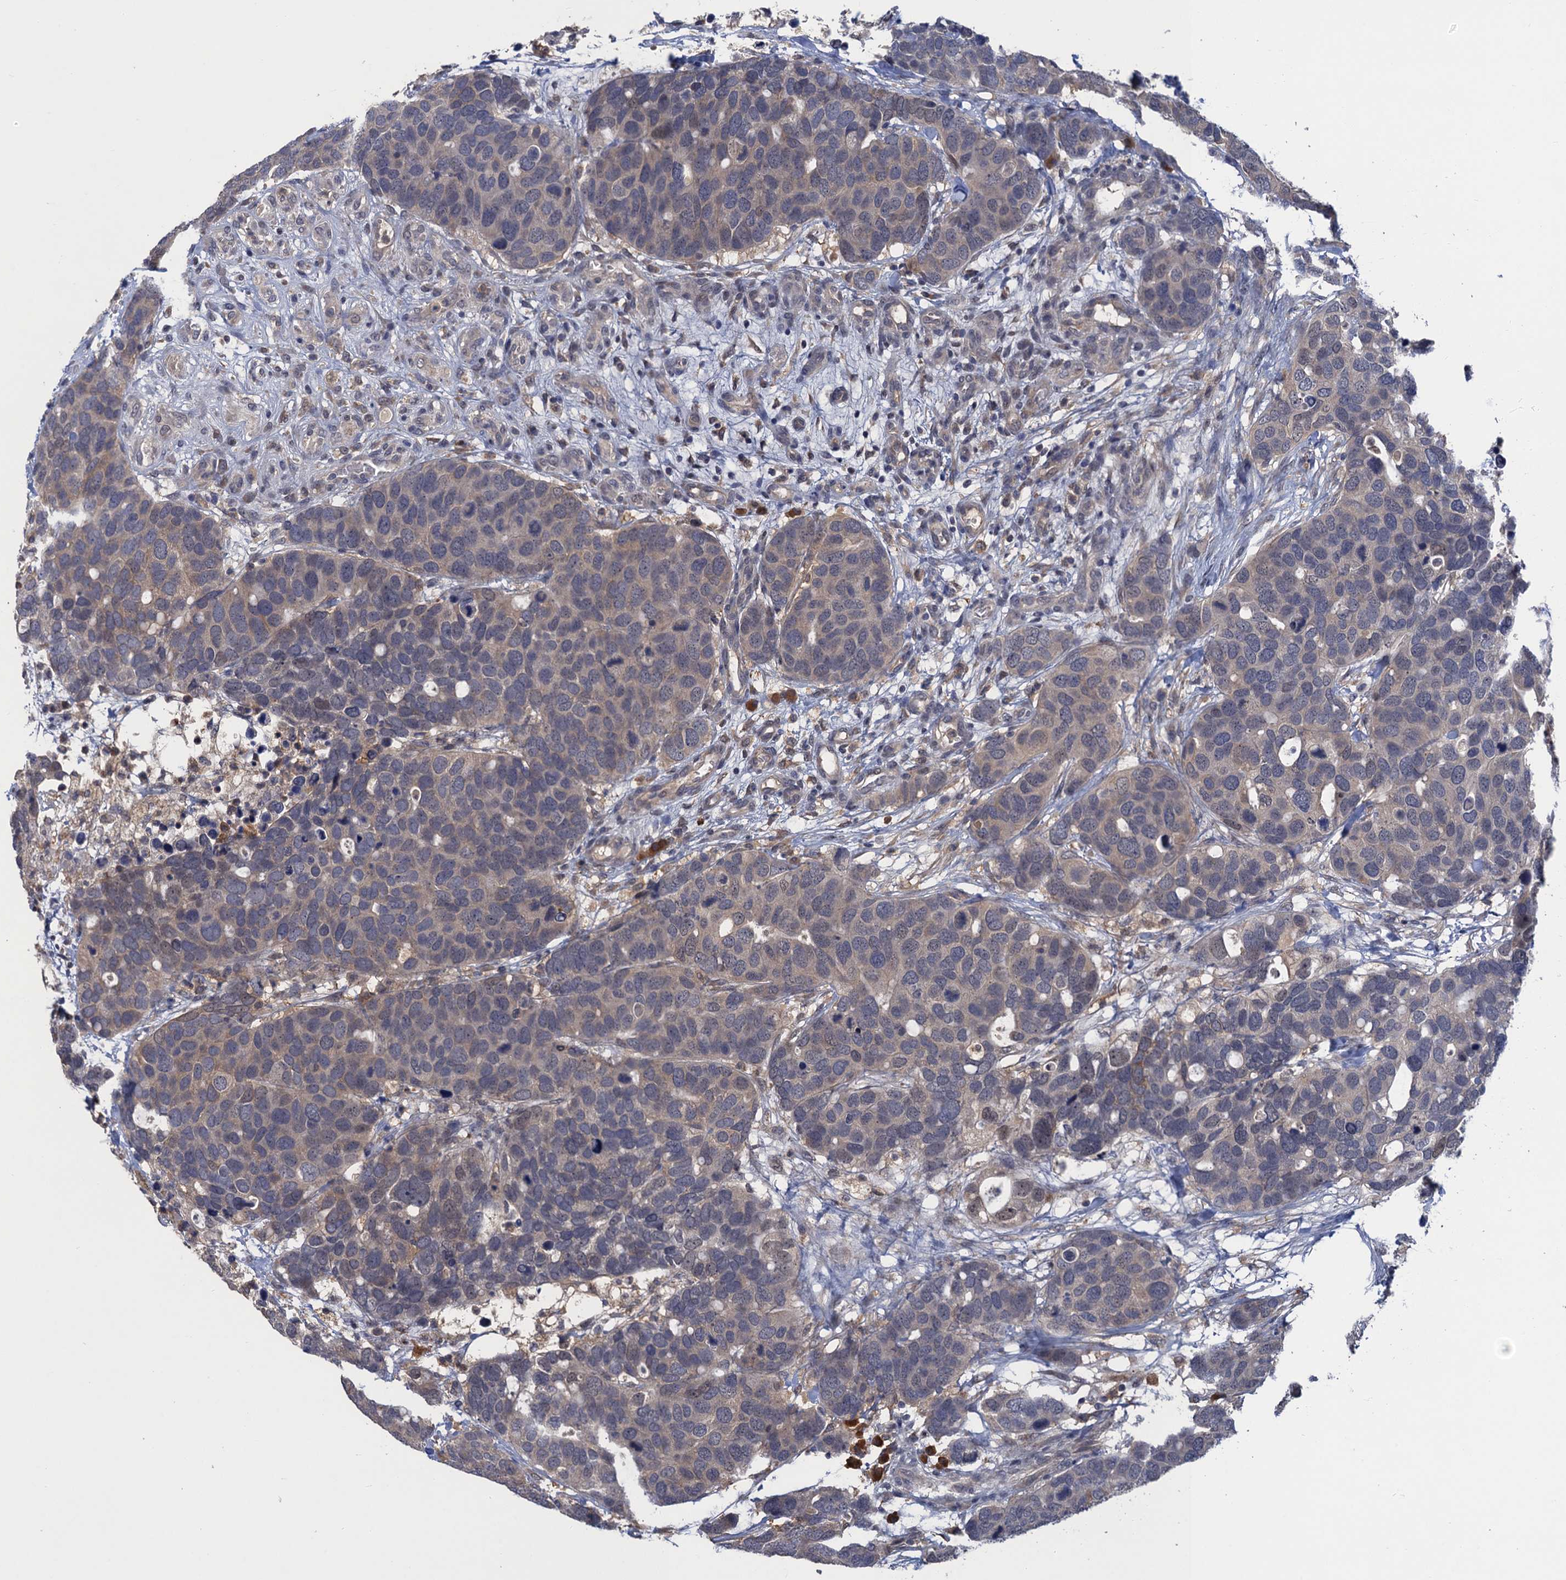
{"staining": {"intensity": "weak", "quantity": "<25%", "location": "cytoplasmic/membranous"}, "tissue": "breast cancer", "cell_type": "Tumor cells", "image_type": "cancer", "snomed": [{"axis": "morphology", "description": "Duct carcinoma"}, {"axis": "topography", "description": "Breast"}], "caption": "Breast cancer stained for a protein using immunohistochemistry exhibits no positivity tumor cells.", "gene": "NEK8", "patient": {"sex": "female", "age": 83}}